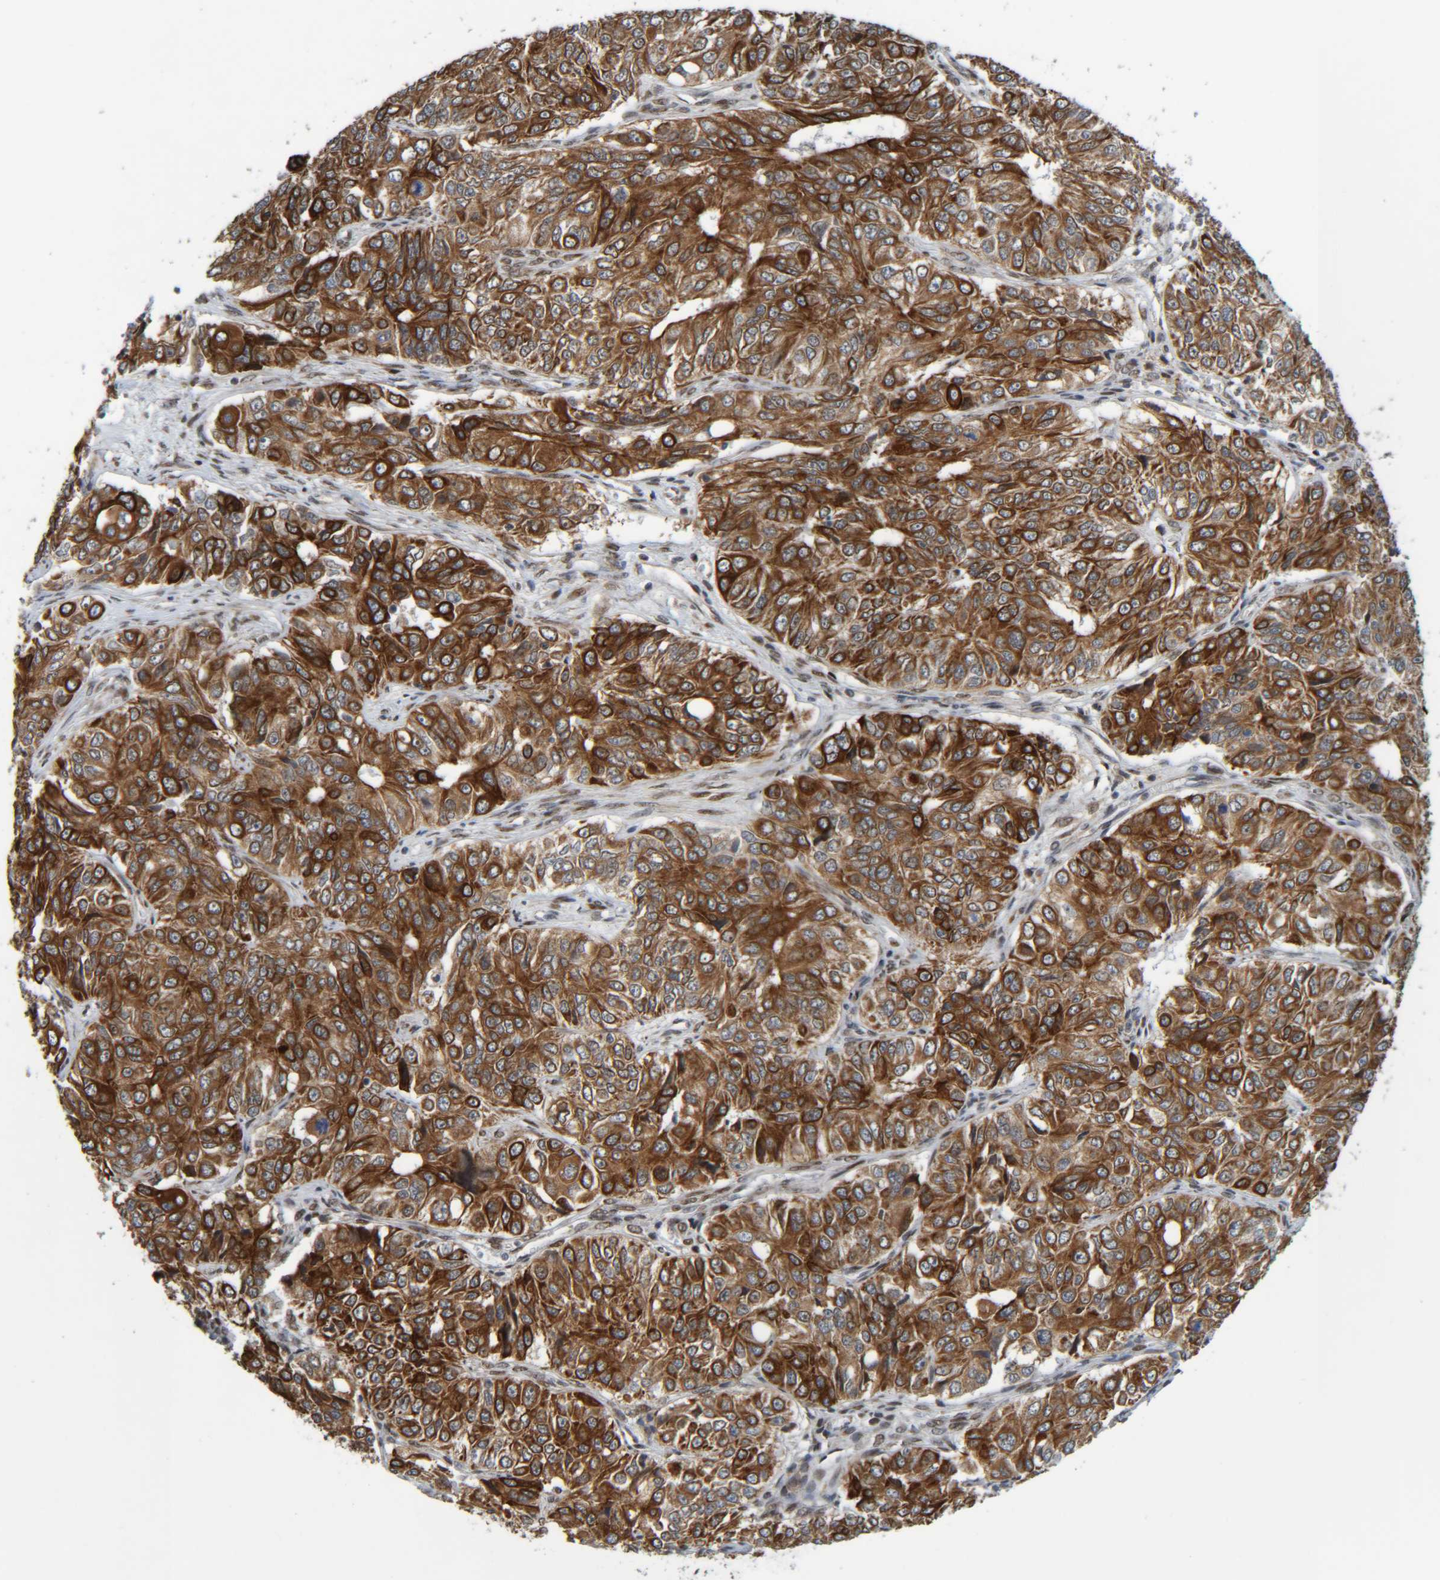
{"staining": {"intensity": "strong", "quantity": ">75%", "location": "cytoplasmic/membranous"}, "tissue": "ovarian cancer", "cell_type": "Tumor cells", "image_type": "cancer", "snomed": [{"axis": "morphology", "description": "Carcinoma, endometroid"}, {"axis": "topography", "description": "Ovary"}], "caption": "Endometroid carcinoma (ovarian) stained with DAB (3,3'-diaminobenzidine) immunohistochemistry (IHC) demonstrates high levels of strong cytoplasmic/membranous expression in approximately >75% of tumor cells.", "gene": "CCDC57", "patient": {"sex": "female", "age": 51}}